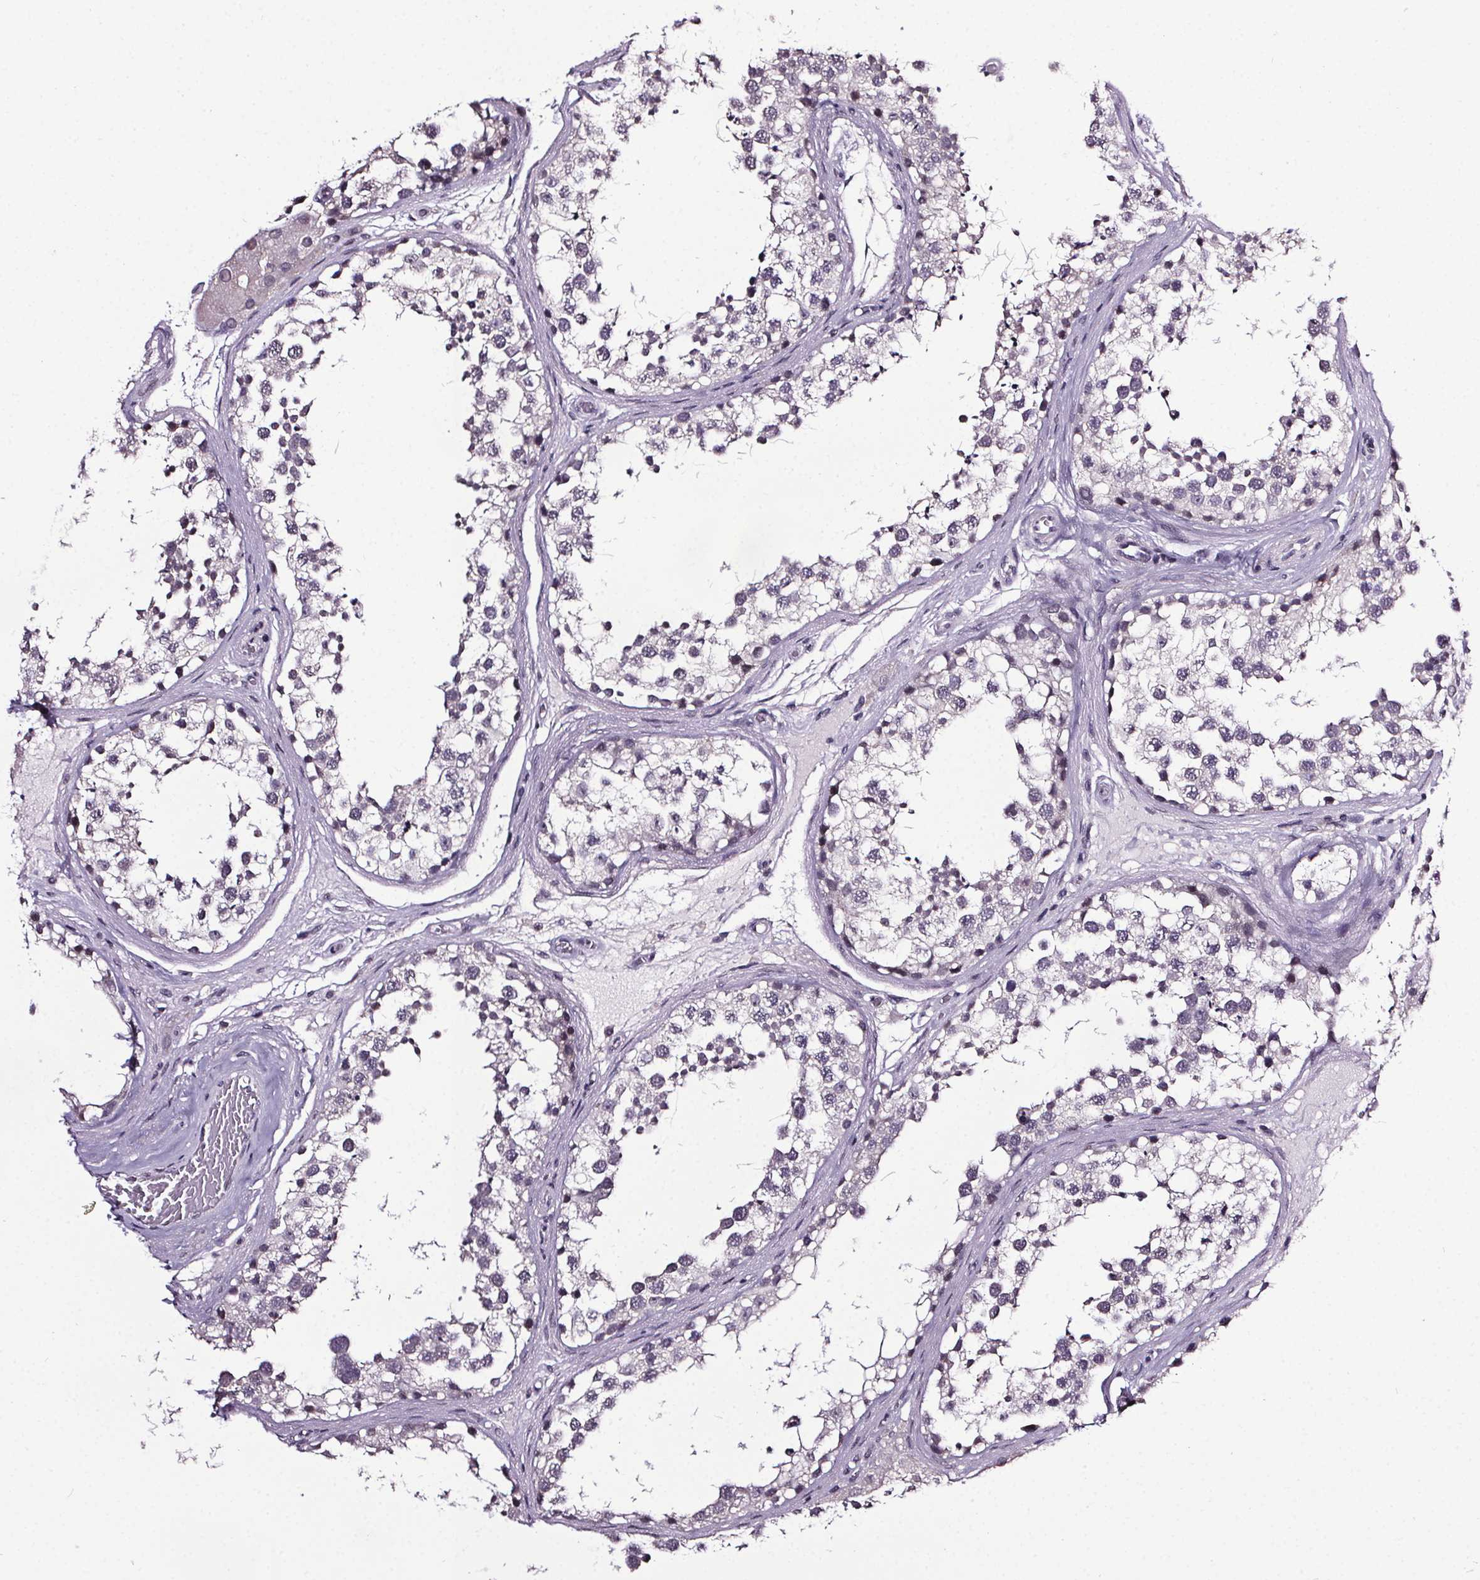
{"staining": {"intensity": "negative", "quantity": "none", "location": "none"}, "tissue": "testis", "cell_type": "Cells in seminiferous ducts", "image_type": "normal", "snomed": [{"axis": "morphology", "description": "Normal tissue, NOS"}, {"axis": "morphology", "description": "Seminoma, NOS"}, {"axis": "topography", "description": "Testis"}], "caption": "Human testis stained for a protein using IHC reveals no expression in cells in seminiferous ducts.", "gene": "NKX6", "patient": {"sex": "male", "age": 65}}